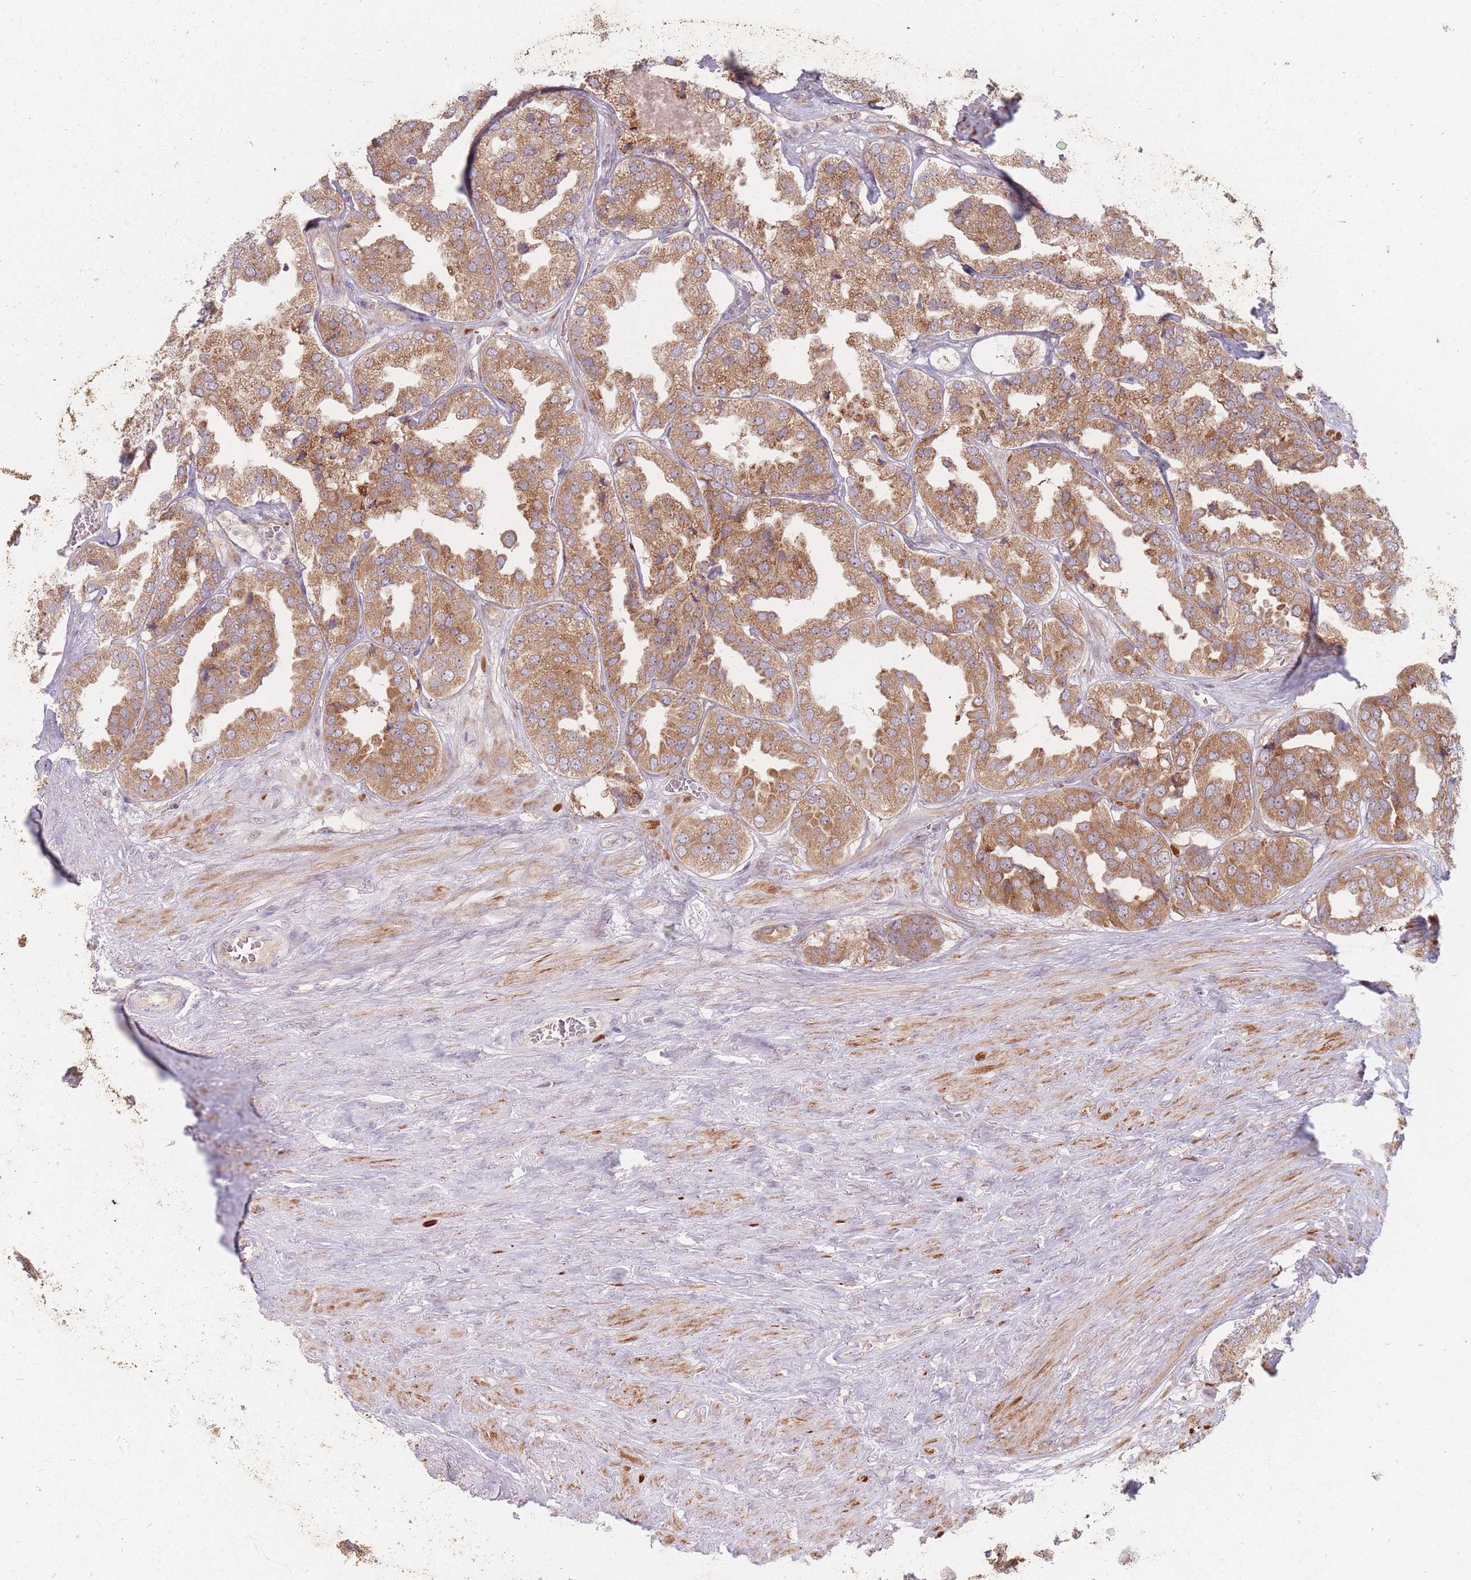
{"staining": {"intensity": "moderate", "quantity": ">75%", "location": "cytoplasmic/membranous"}, "tissue": "prostate cancer", "cell_type": "Tumor cells", "image_type": "cancer", "snomed": [{"axis": "morphology", "description": "Adenocarcinoma, High grade"}, {"axis": "topography", "description": "Prostate"}], "caption": "Adenocarcinoma (high-grade) (prostate) tissue displays moderate cytoplasmic/membranous positivity in approximately >75% of tumor cells (DAB (3,3'-diaminobenzidine) IHC with brightfield microscopy, high magnification).", "gene": "SMIM14", "patient": {"sex": "male", "age": 63}}